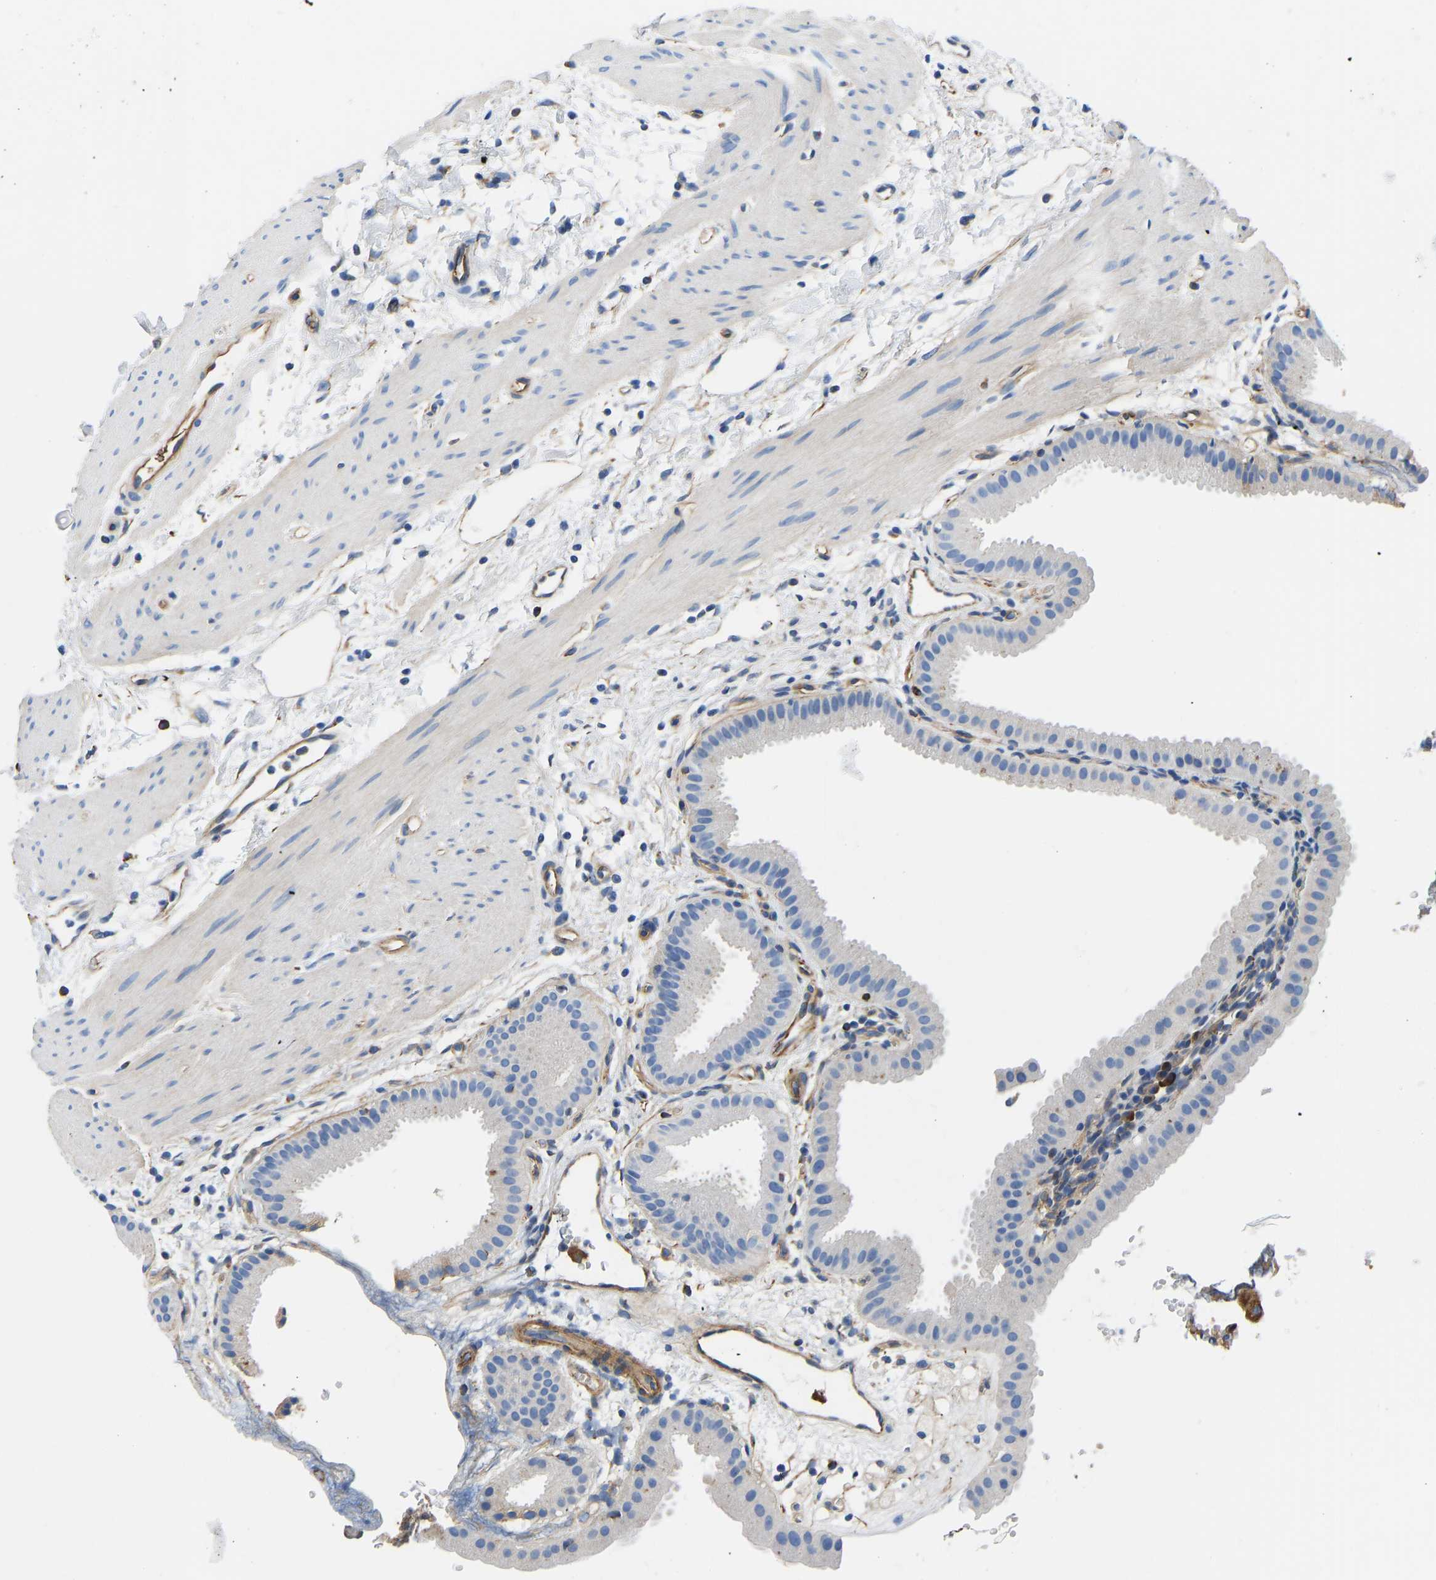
{"staining": {"intensity": "moderate", "quantity": "<25%", "location": "cytoplasmic/membranous"}, "tissue": "gallbladder", "cell_type": "Glandular cells", "image_type": "normal", "snomed": [{"axis": "morphology", "description": "Normal tissue, NOS"}, {"axis": "topography", "description": "Gallbladder"}], "caption": "Human gallbladder stained for a protein (brown) shows moderate cytoplasmic/membranous positive expression in approximately <25% of glandular cells.", "gene": "HSPG2", "patient": {"sex": "female", "age": 64}}